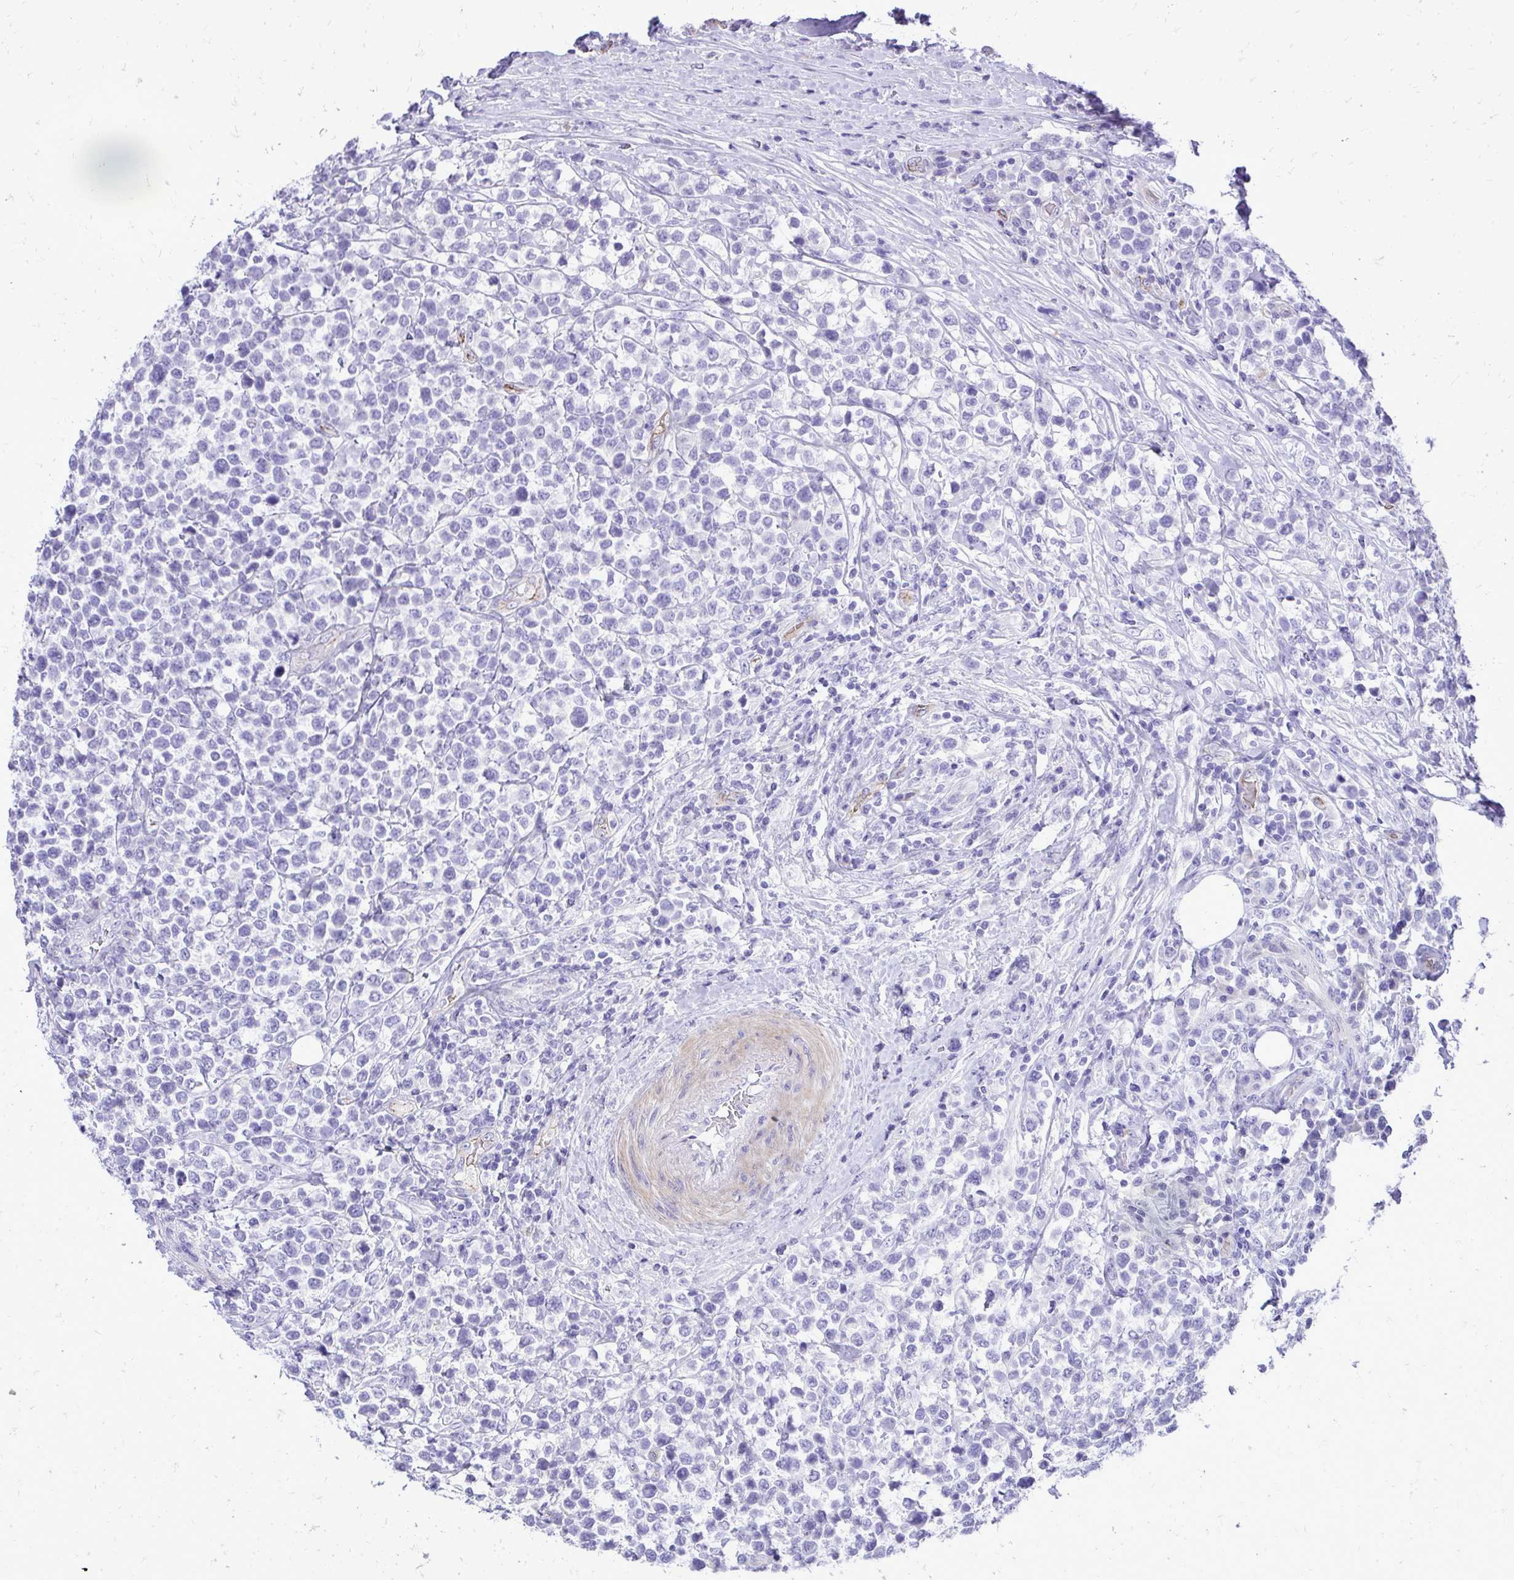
{"staining": {"intensity": "negative", "quantity": "none", "location": "none"}, "tissue": "lymphoma", "cell_type": "Tumor cells", "image_type": "cancer", "snomed": [{"axis": "morphology", "description": "Malignant lymphoma, non-Hodgkin's type, High grade"}, {"axis": "topography", "description": "Soft tissue"}], "caption": "Photomicrograph shows no protein staining in tumor cells of lymphoma tissue.", "gene": "PELI3", "patient": {"sex": "female", "age": 56}}